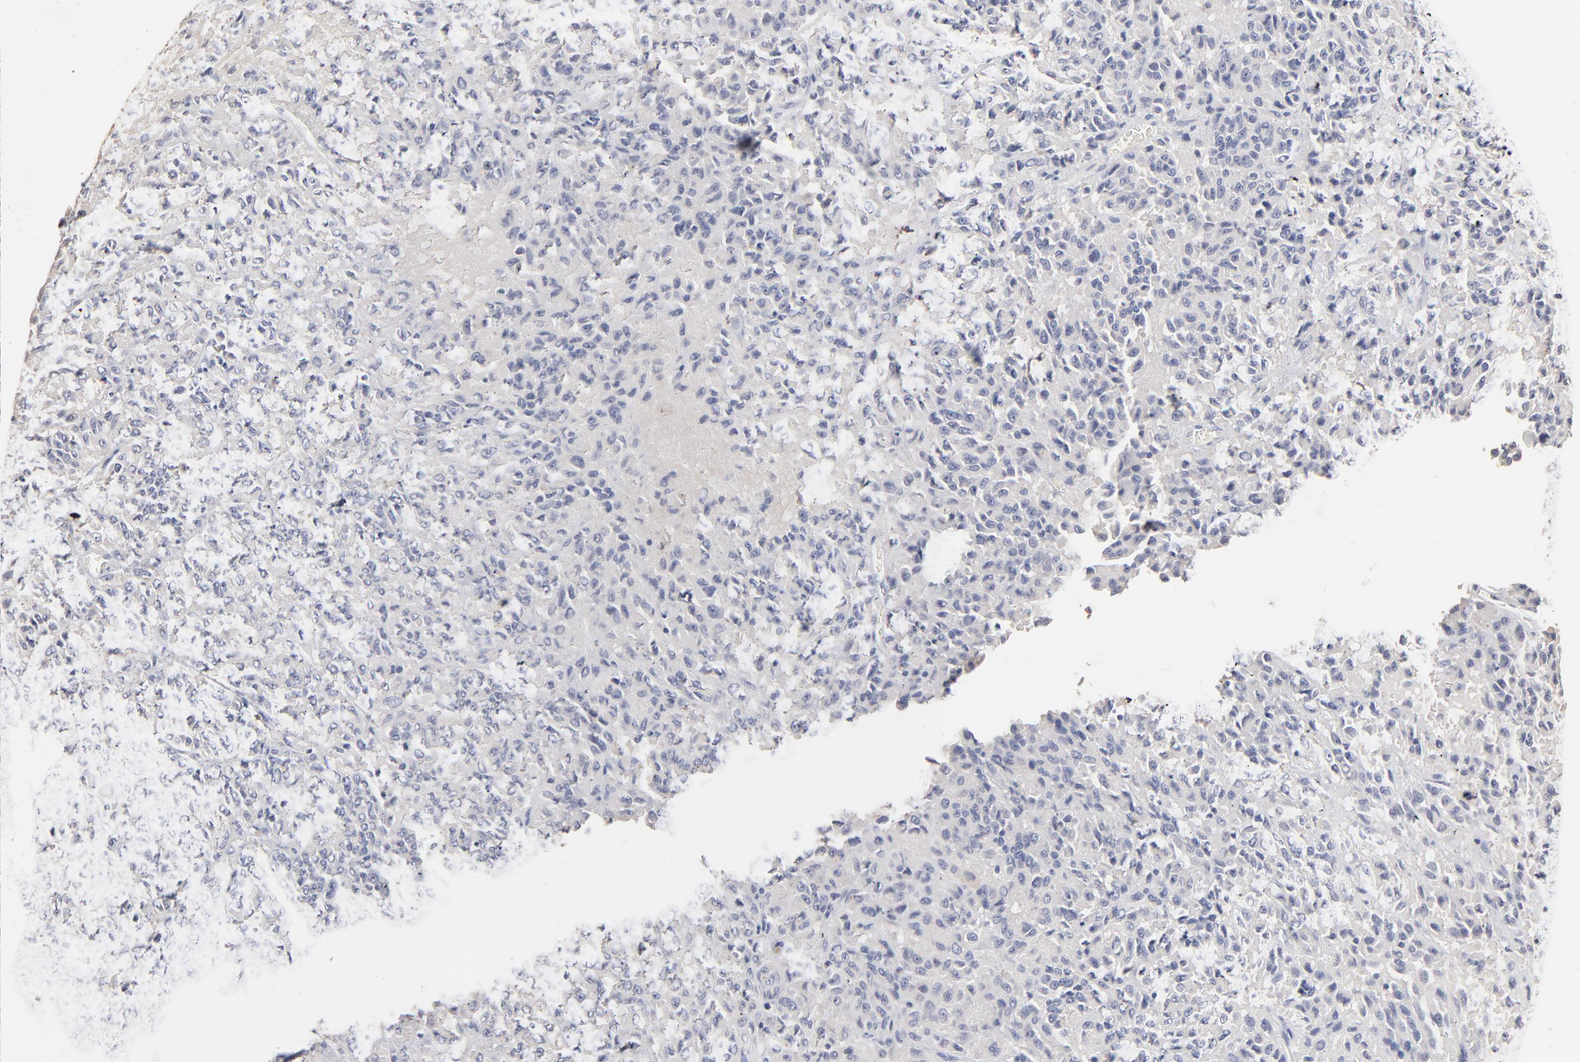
{"staining": {"intensity": "negative", "quantity": "none", "location": "none"}, "tissue": "melanoma", "cell_type": "Tumor cells", "image_type": "cancer", "snomed": [{"axis": "morphology", "description": "Malignant melanoma, Metastatic site"}, {"axis": "topography", "description": "Lung"}], "caption": "A micrograph of human malignant melanoma (metastatic site) is negative for staining in tumor cells. Nuclei are stained in blue.", "gene": "DNAL4", "patient": {"sex": "male", "age": 64}}